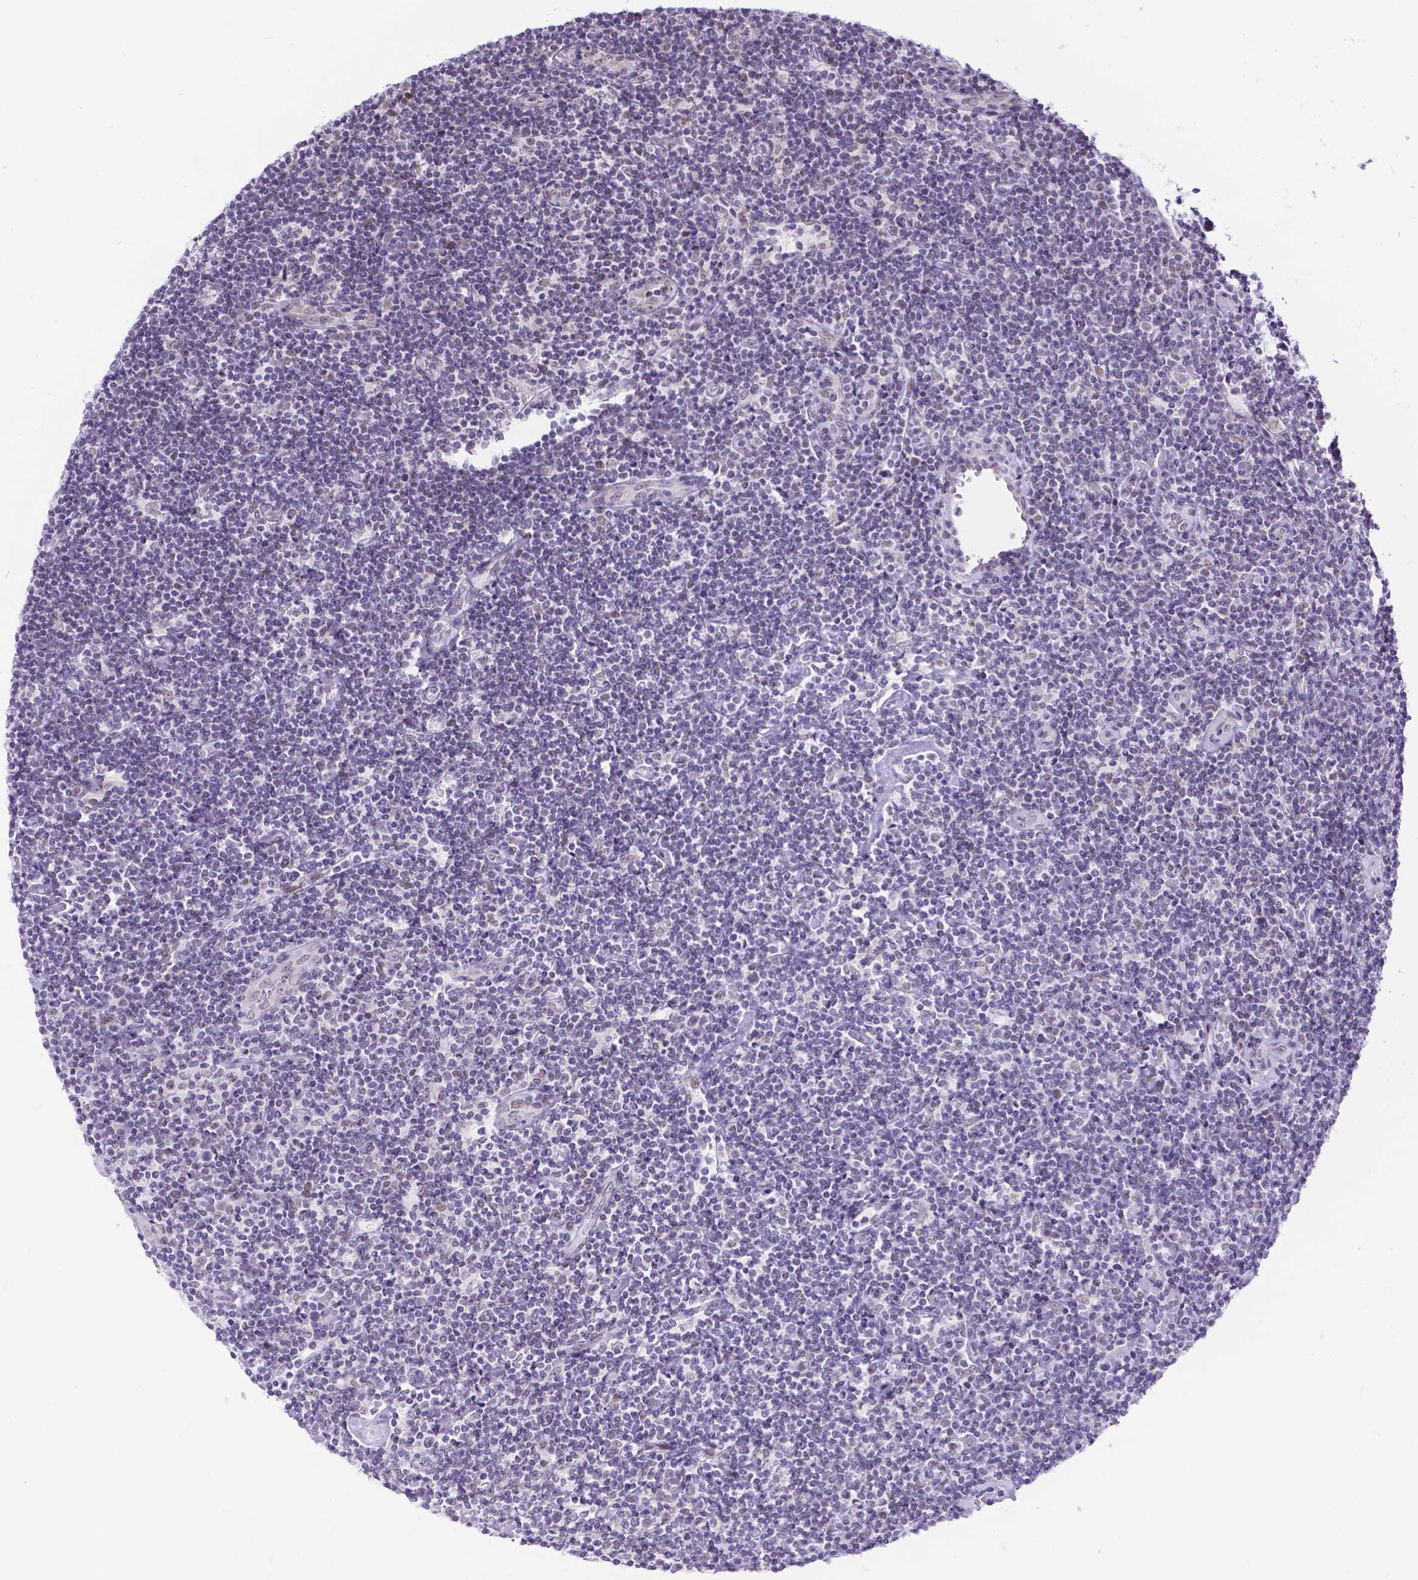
{"staining": {"intensity": "weak", "quantity": "<25%", "location": "nuclear"}, "tissue": "lymphoma", "cell_type": "Tumor cells", "image_type": "cancer", "snomed": [{"axis": "morphology", "description": "Hodgkin's disease, NOS"}, {"axis": "topography", "description": "Lymph node"}], "caption": "This photomicrograph is of Hodgkin's disease stained with immunohistochemistry (IHC) to label a protein in brown with the nuclei are counter-stained blue. There is no positivity in tumor cells. (DAB (3,3'-diaminobenzidine) IHC with hematoxylin counter stain).", "gene": "FAM124B", "patient": {"sex": "male", "age": 40}}